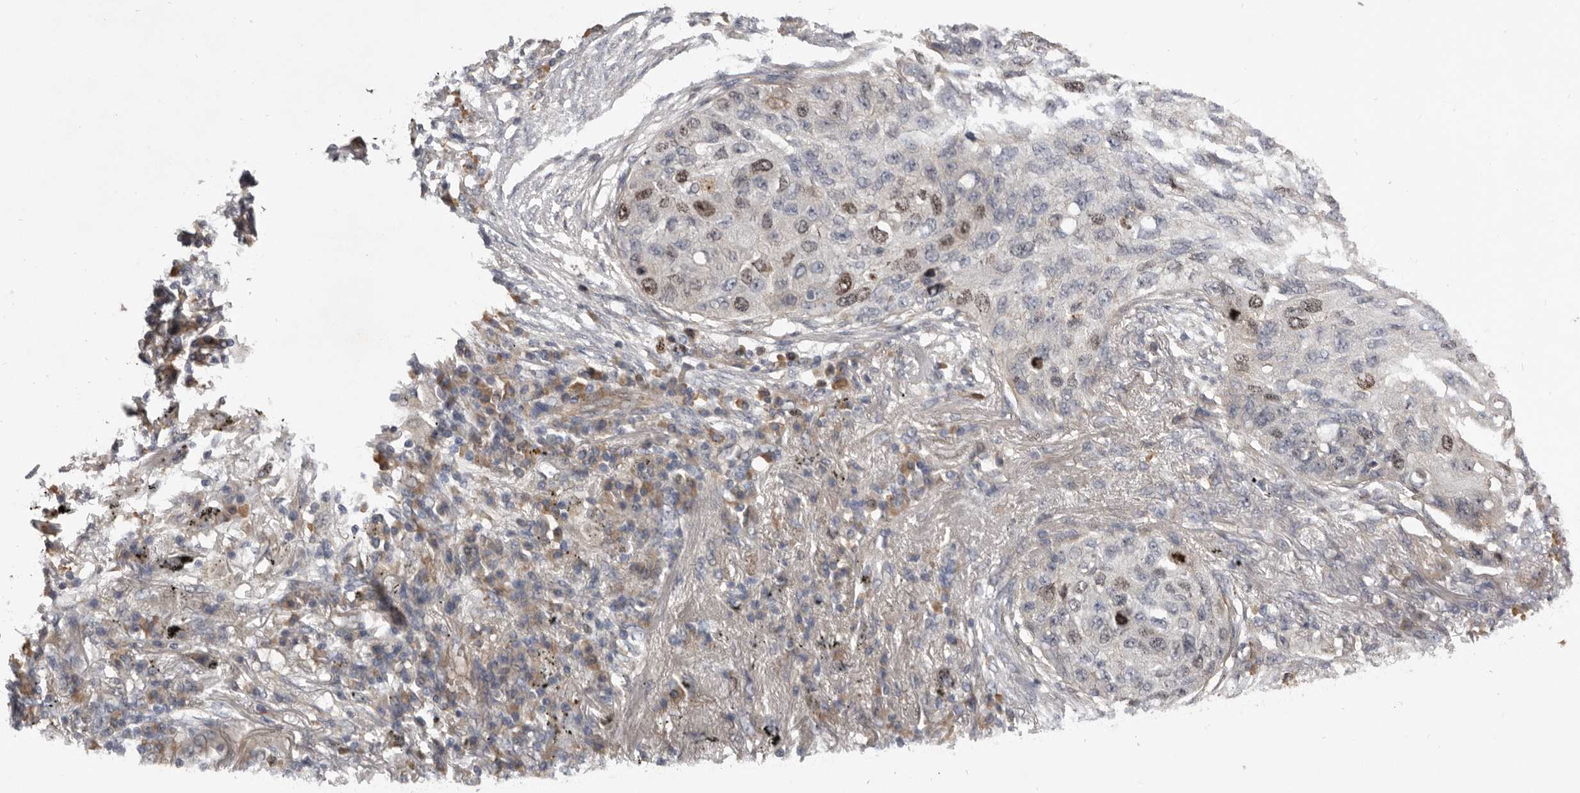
{"staining": {"intensity": "moderate", "quantity": "<25%", "location": "nuclear"}, "tissue": "lung cancer", "cell_type": "Tumor cells", "image_type": "cancer", "snomed": [{"axis": "morphology", "description": "Squamous cell carcinoma, NOS"}, {"axis": "topography", "description": "Lung"}], "caption": "Moderate nuclear positivity for a protein is present in approximately <25% of tumor cells of lung cancer using IHC.", "gene": "CDCA8", "patient": {"sex": "female", "age": 63}}